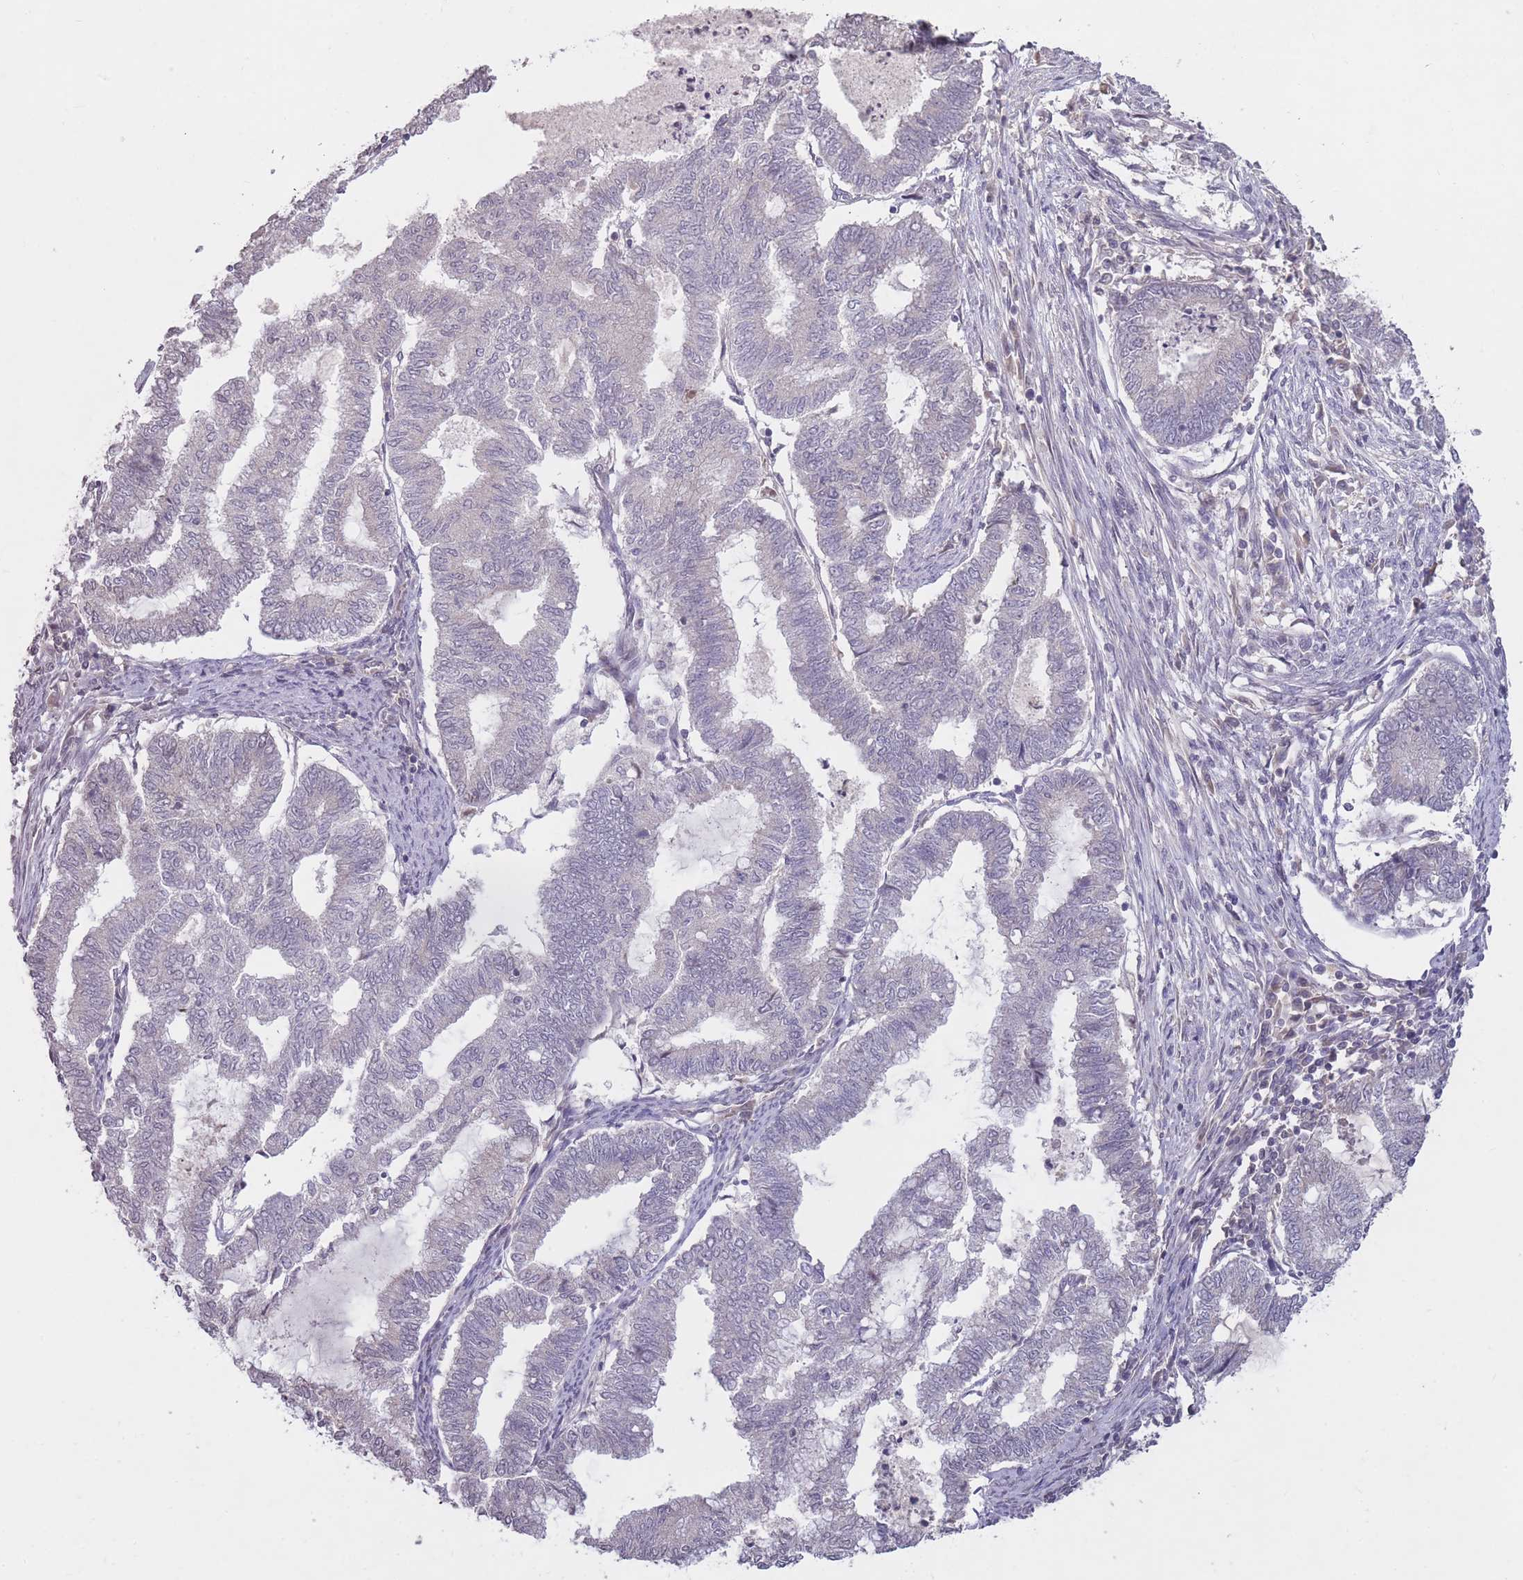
{"staining": {"intensity": "negative", "quantity": "none", "location": "none"}, "tissue": "endometrial cancer", "cell_type": "Tumor cells", "image_type": "cancer", "snomed": [{"axis": "morphology", "description": "Adenocarcinoma, NOS"}, {"axis": "topography", "description": "Endometrium"}], "caption": "Immunohistochemical staining of human endometrial cancer (adenocarcinoma) shows no significant positivity in tumor cells. The staining is performed using DAB (3,3'-diaminobenzidine) brown chromogen with nuclei counter-stained in using hematoxylin.", "gene": "ADCYAP1R1", "patient": {"sex": "female", "age": 79}}